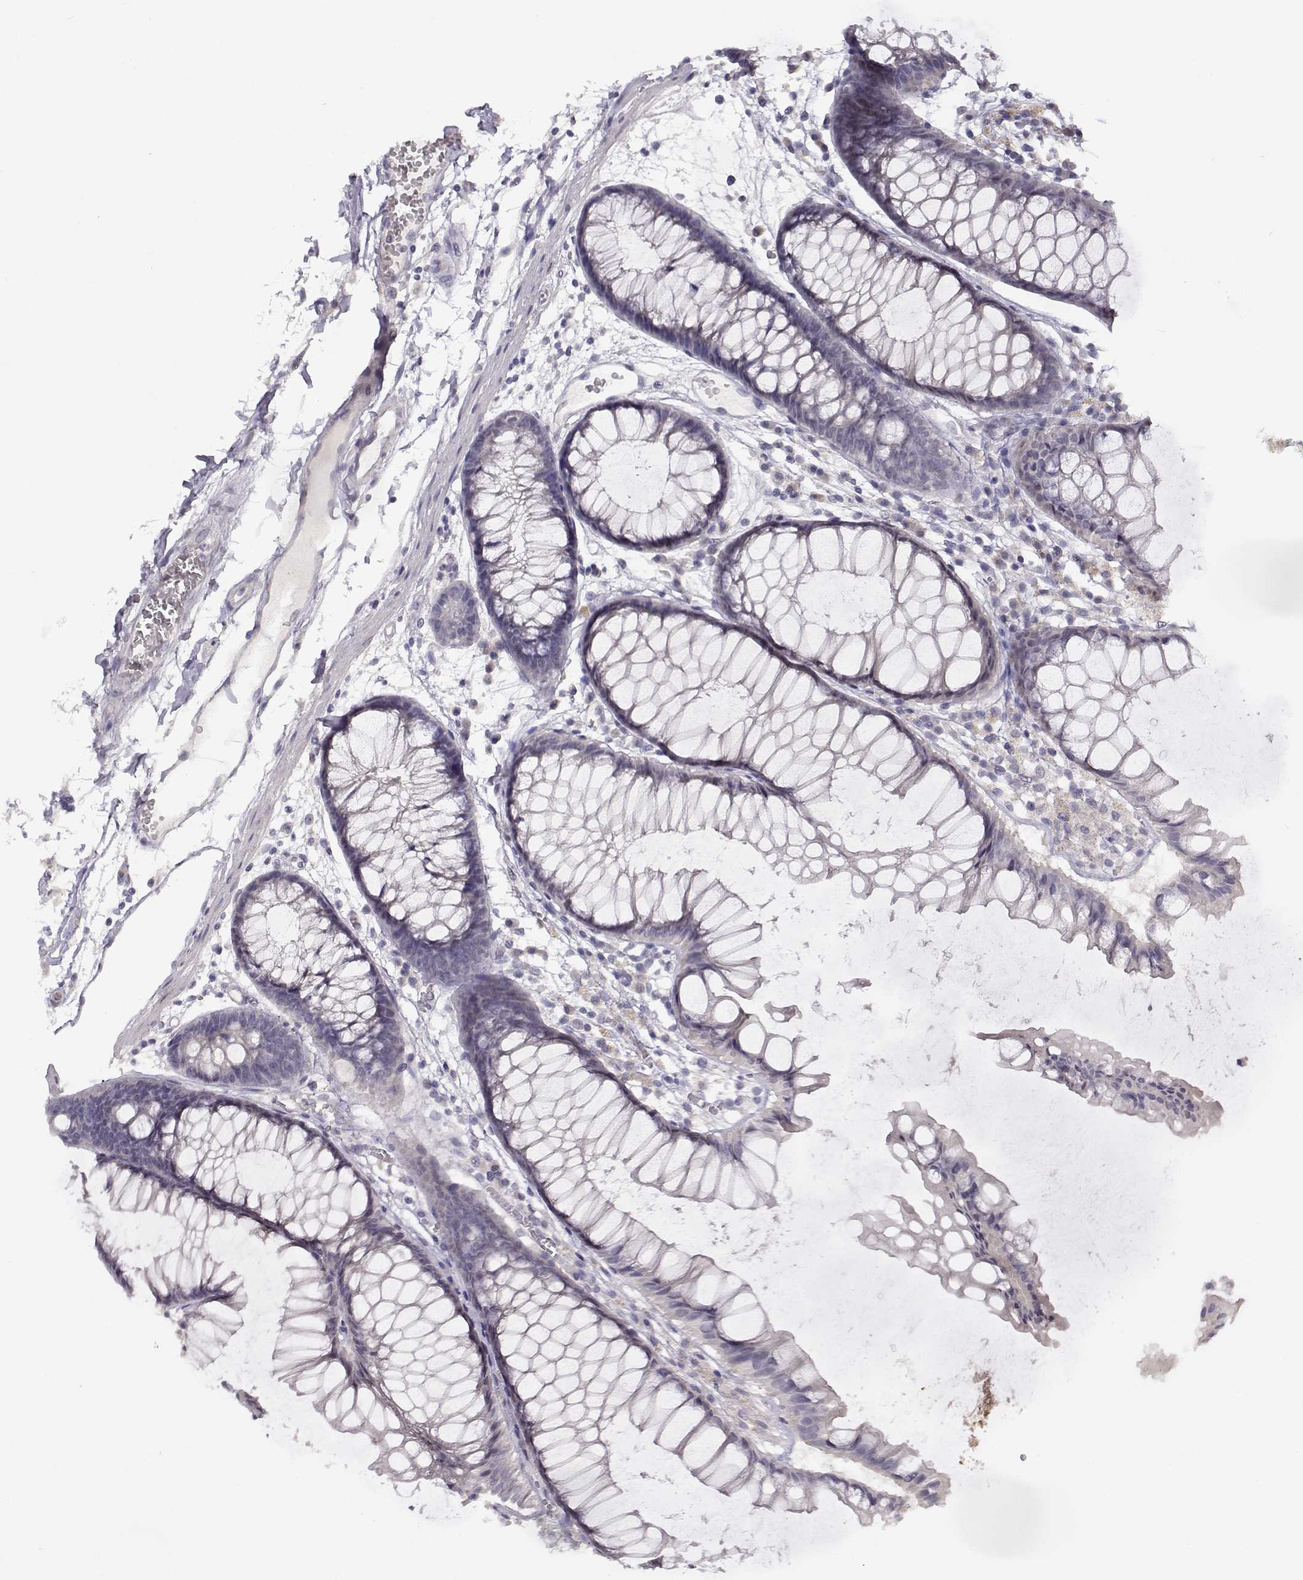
{"staining": {"intensity": "negative", "quantity": "none", "location": "none"}, "tissue": "colon", "cell_type": "Endothelial cells", "image_type": "normal", "snomed": [{"axis": "morphology", "description": "Normal tissue, NOS"}, {"axis": "morphology", "description": "Adenocarcinoma, NOS"}, {"axis": "topography", "description": "Colon"}], "caption": "A histopathology image of human colon is negative for staining in endothelial cells.", "gene": "RHOXF2", "patient": {"sex": "male", "age": 65}}